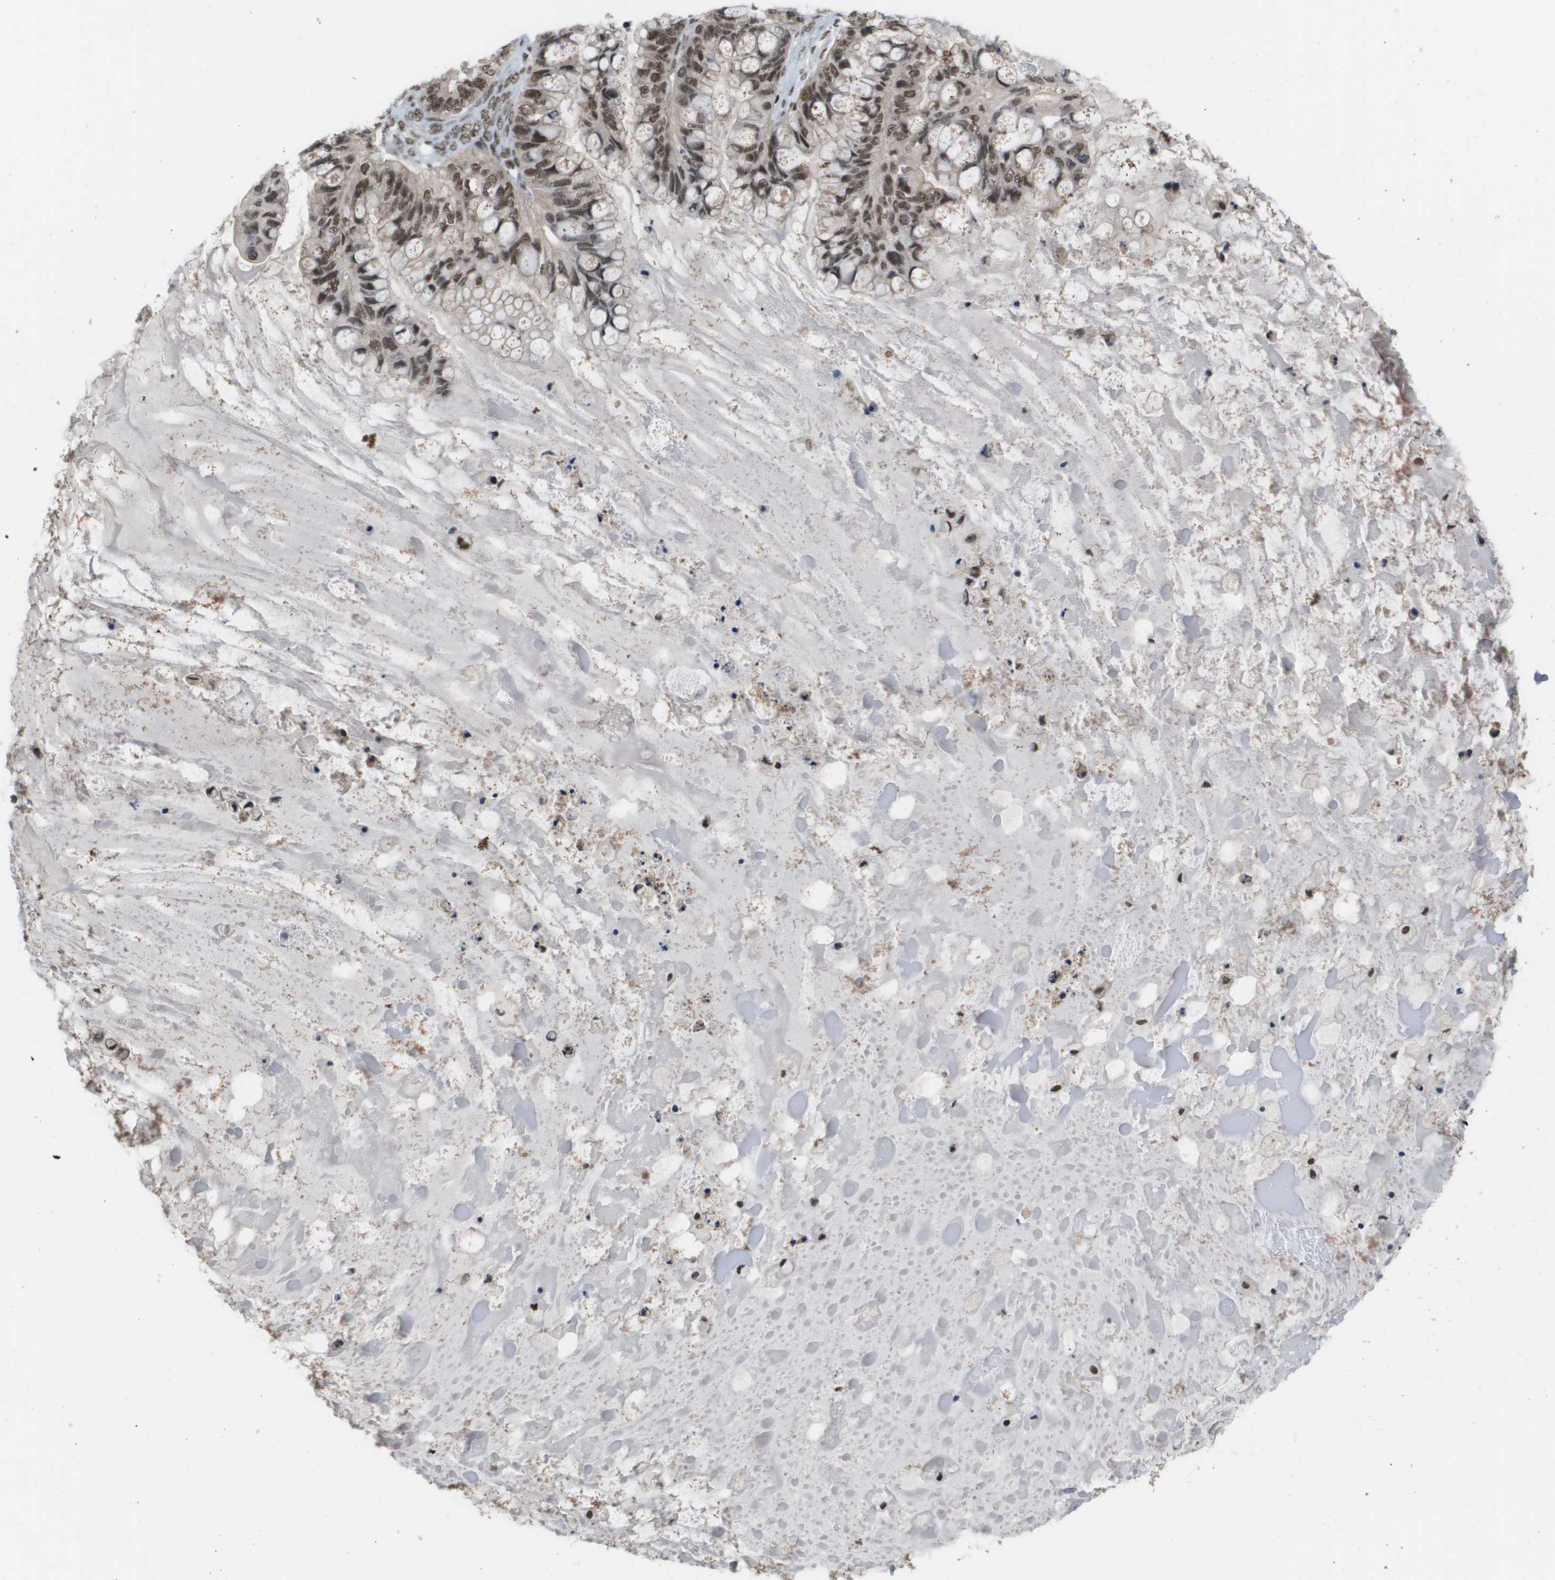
{"staining": {"intensity": "moderate", "quantity": ">75%", "location": "nuclear"}, "tissue": "ovarian cancer", "cell_type": "Tumor cells", "image_type": "cancer", "snomed": [{"axis": "morphology", "description": "Cystadenocarcinoma, mucinous, NOS"}, {"axis": "topography", "description": "Ovary"}], "caption": "Immunohistochemistry (DAB (3,3'-diaminobenzidine)) staining of human mucinous cystadenocarcinoma (ovarian) demonstrates moderate nuclear protein staining in approximately >75% of tumor cells.", "gene": "ISY1", "patient": {"sex": "female", "age": 80}}